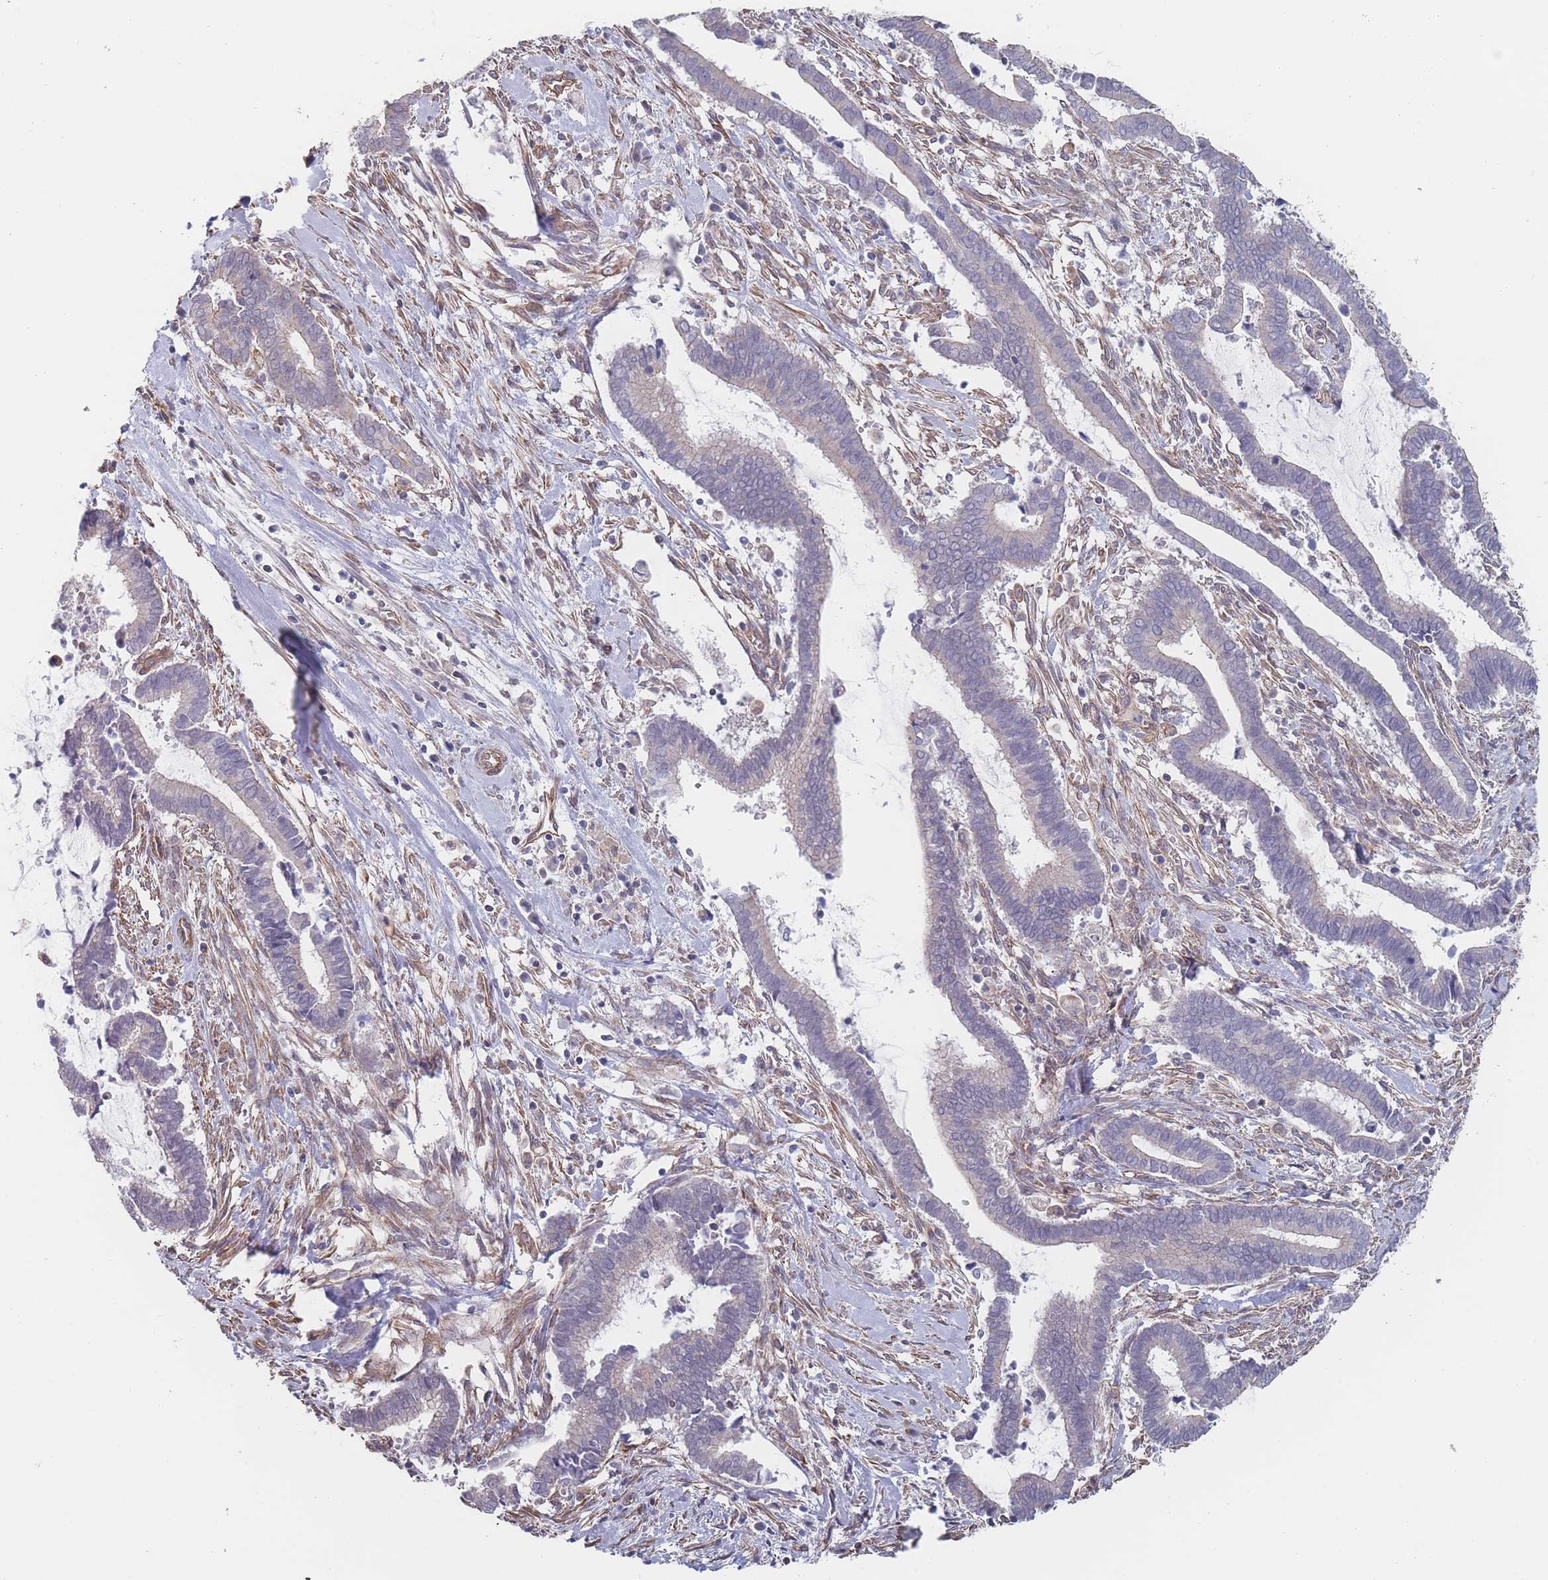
{"staining": {"intensity": "weak", "quantity": "<25%", "location": "cytoplasmic/membranous"}, "tissue": "cervical cancer", "cell_type": "Tumor cells", "image_type": "cancer", "snomed": [{"axis": "morphology", "description": "Adenocarcinoma, NOS"}, {"axis": "topography", "description": "Cervix"}], "caption": "Human cervical cancer stained for a protein using immunohistochemistry (IHC) demonstrates no expression in tumor cells.", "gene": "SLC1A6", "patient": {"sex": "female", "age": 44}}